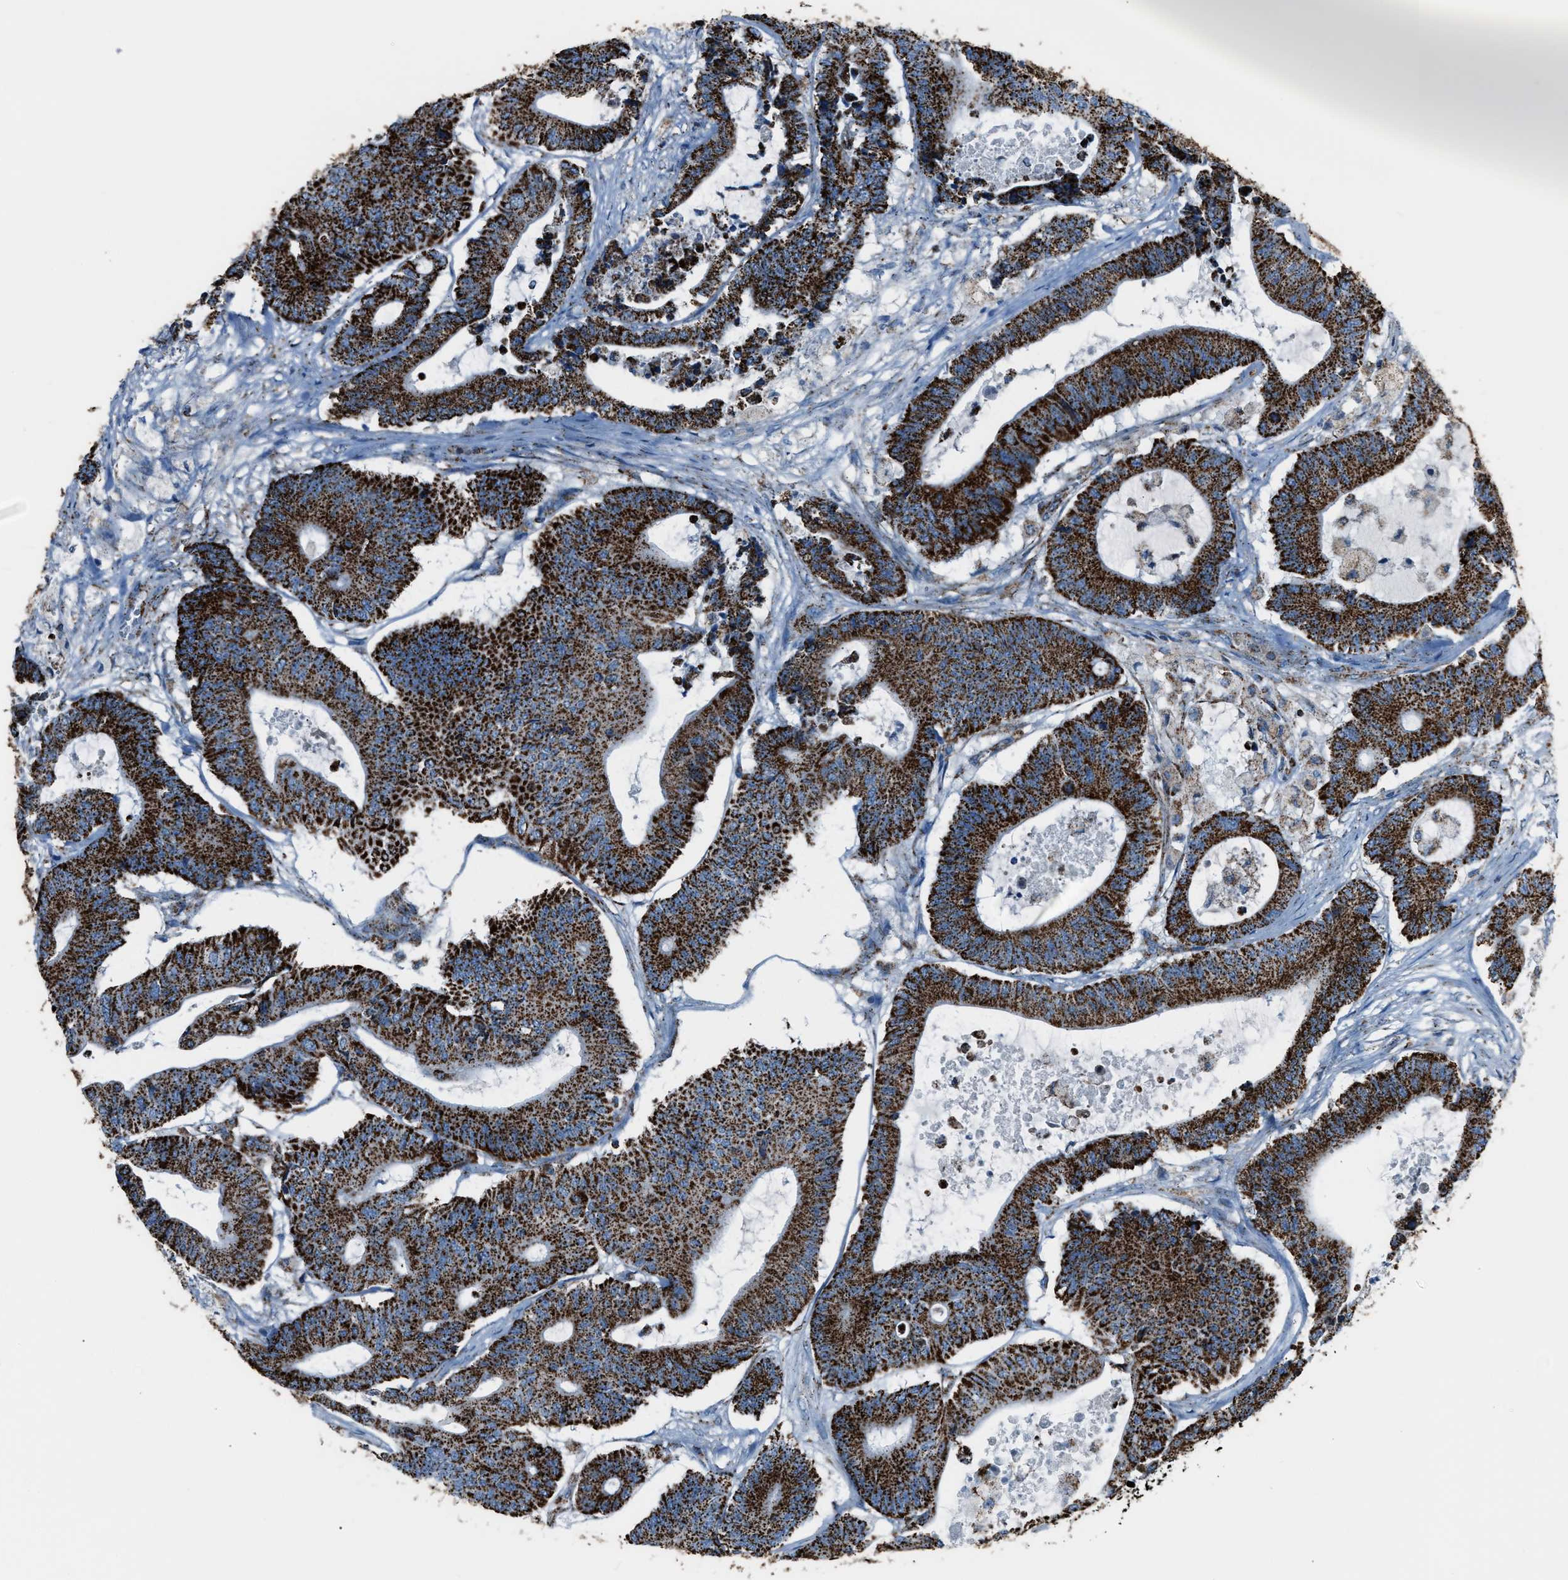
{"staining": {"intensity": "strong", "quantity": ">75%", "location": "cytoplasmic/membranous"}, "tissue": "colorectal cancer", "cell_type": "Tumor cells", "image_type": "cancer", "snomed": [{"axis": "morphology", "description": "Adenocarcinoma, NOS"}, {"axis": "topography", "description": "Colon"}], "caption": "The micrograph exhibits staining of colorectal adenocarcinoma, revealing strong cytoplasmic/membranous protein staining (brown color) within tumor cells. (brown staining indicates protein expression, while blue staining denotes nuclei).", "gene": "MDH2", "patient": {"sex": "female", "age": 84}}